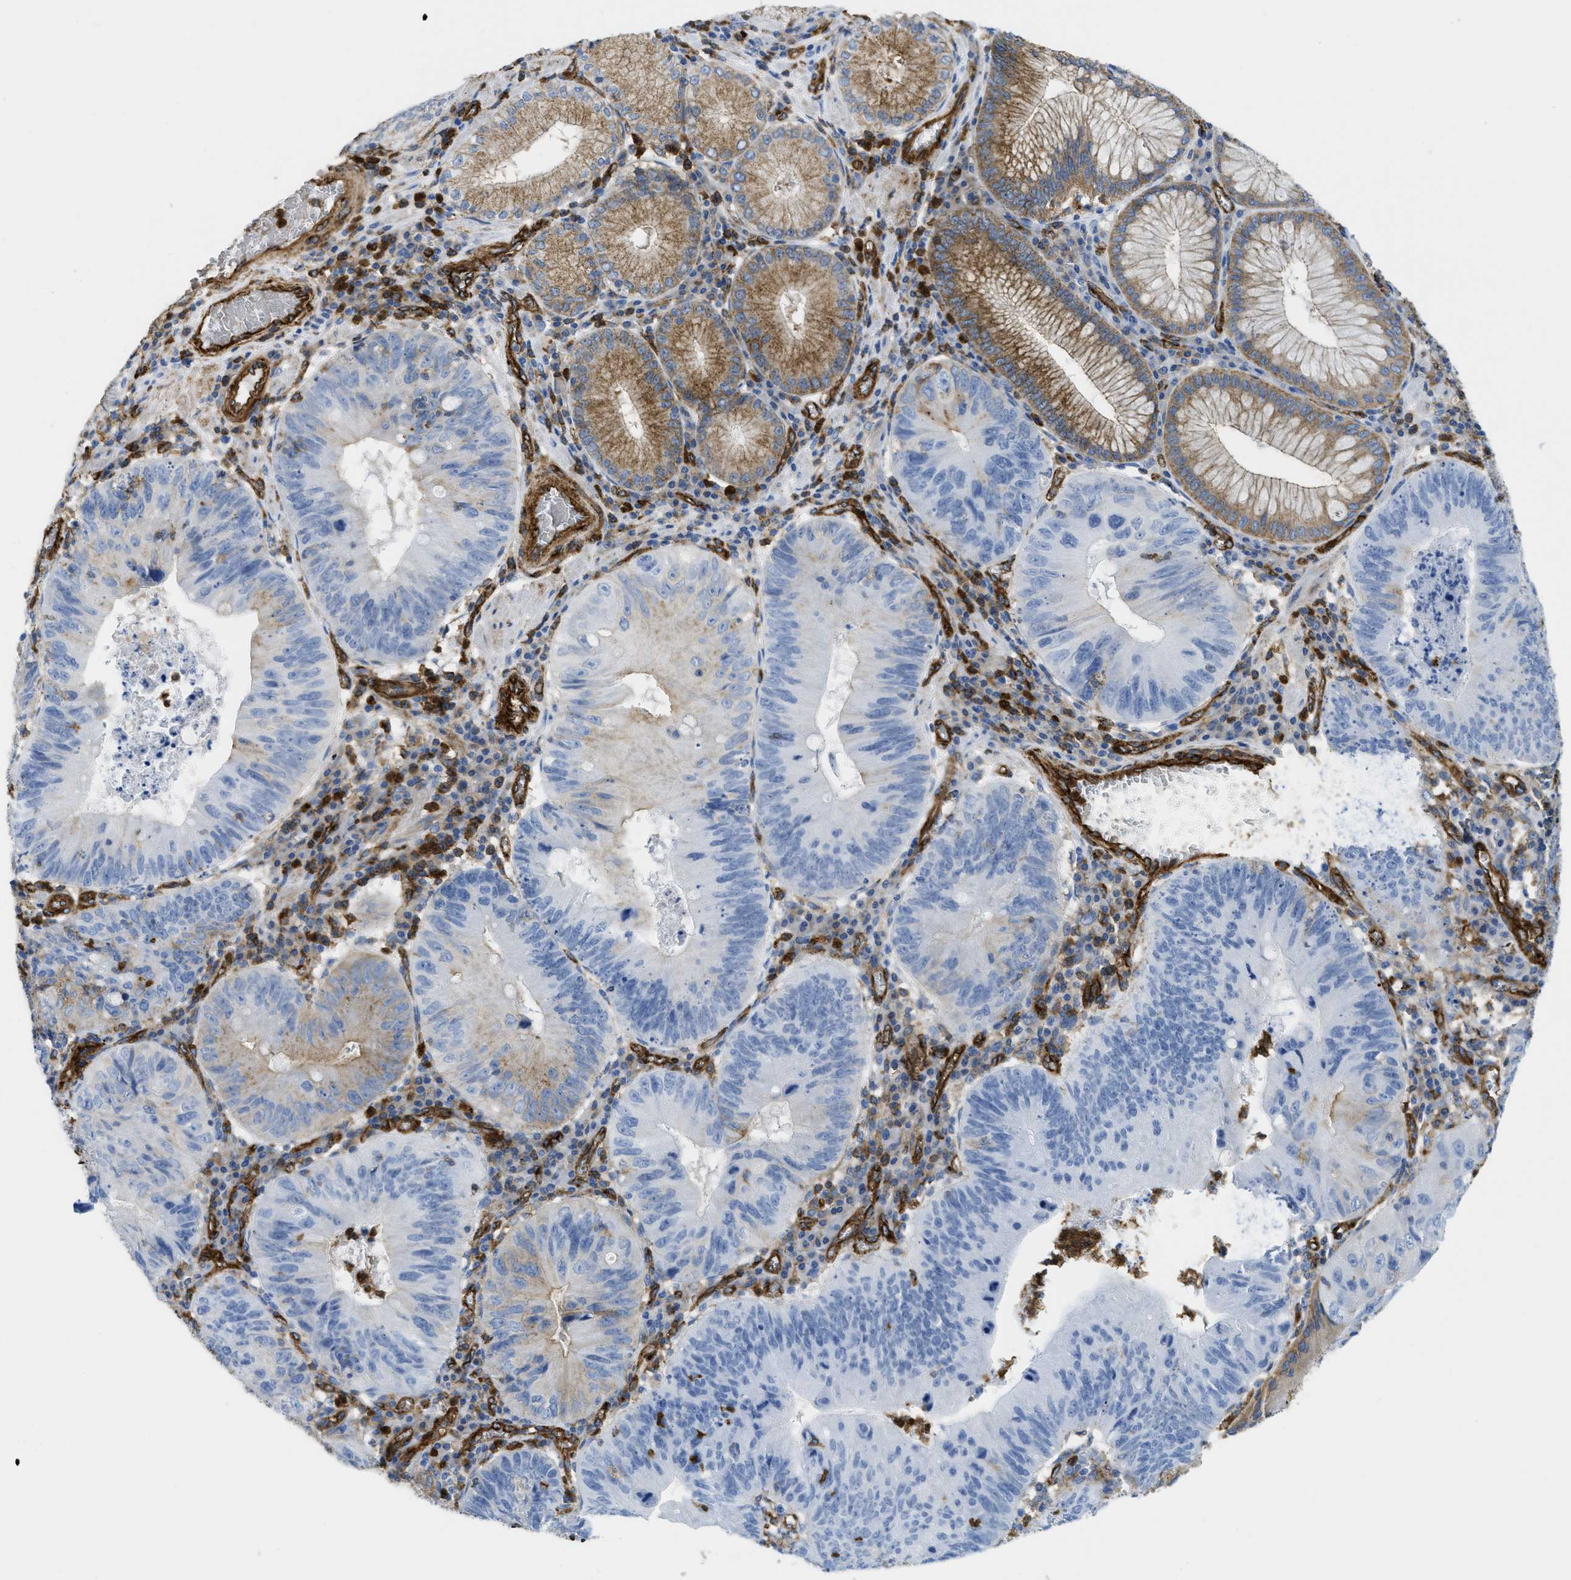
{"staining": {"intensity": "moderate", "quantity": "25%-75%", "location": "cytoplasmic/membranous"}, "tissue": "stomach cancer", "cell_type": "Tumor cells", "image_type": "cancer", "snomed": [{"axis": "morphology", "description": "Adenocarcinoma, NOS"}, {"axis": "topography", "description": "Stomach"}], "caption": "A brown stain shows moderate cytoplasmic/membranous positivity of a protein in human stomach adenocarcinoma tumor cells.", "gene": "HIP1", "patient": {"sex": "male", "age": 59}}